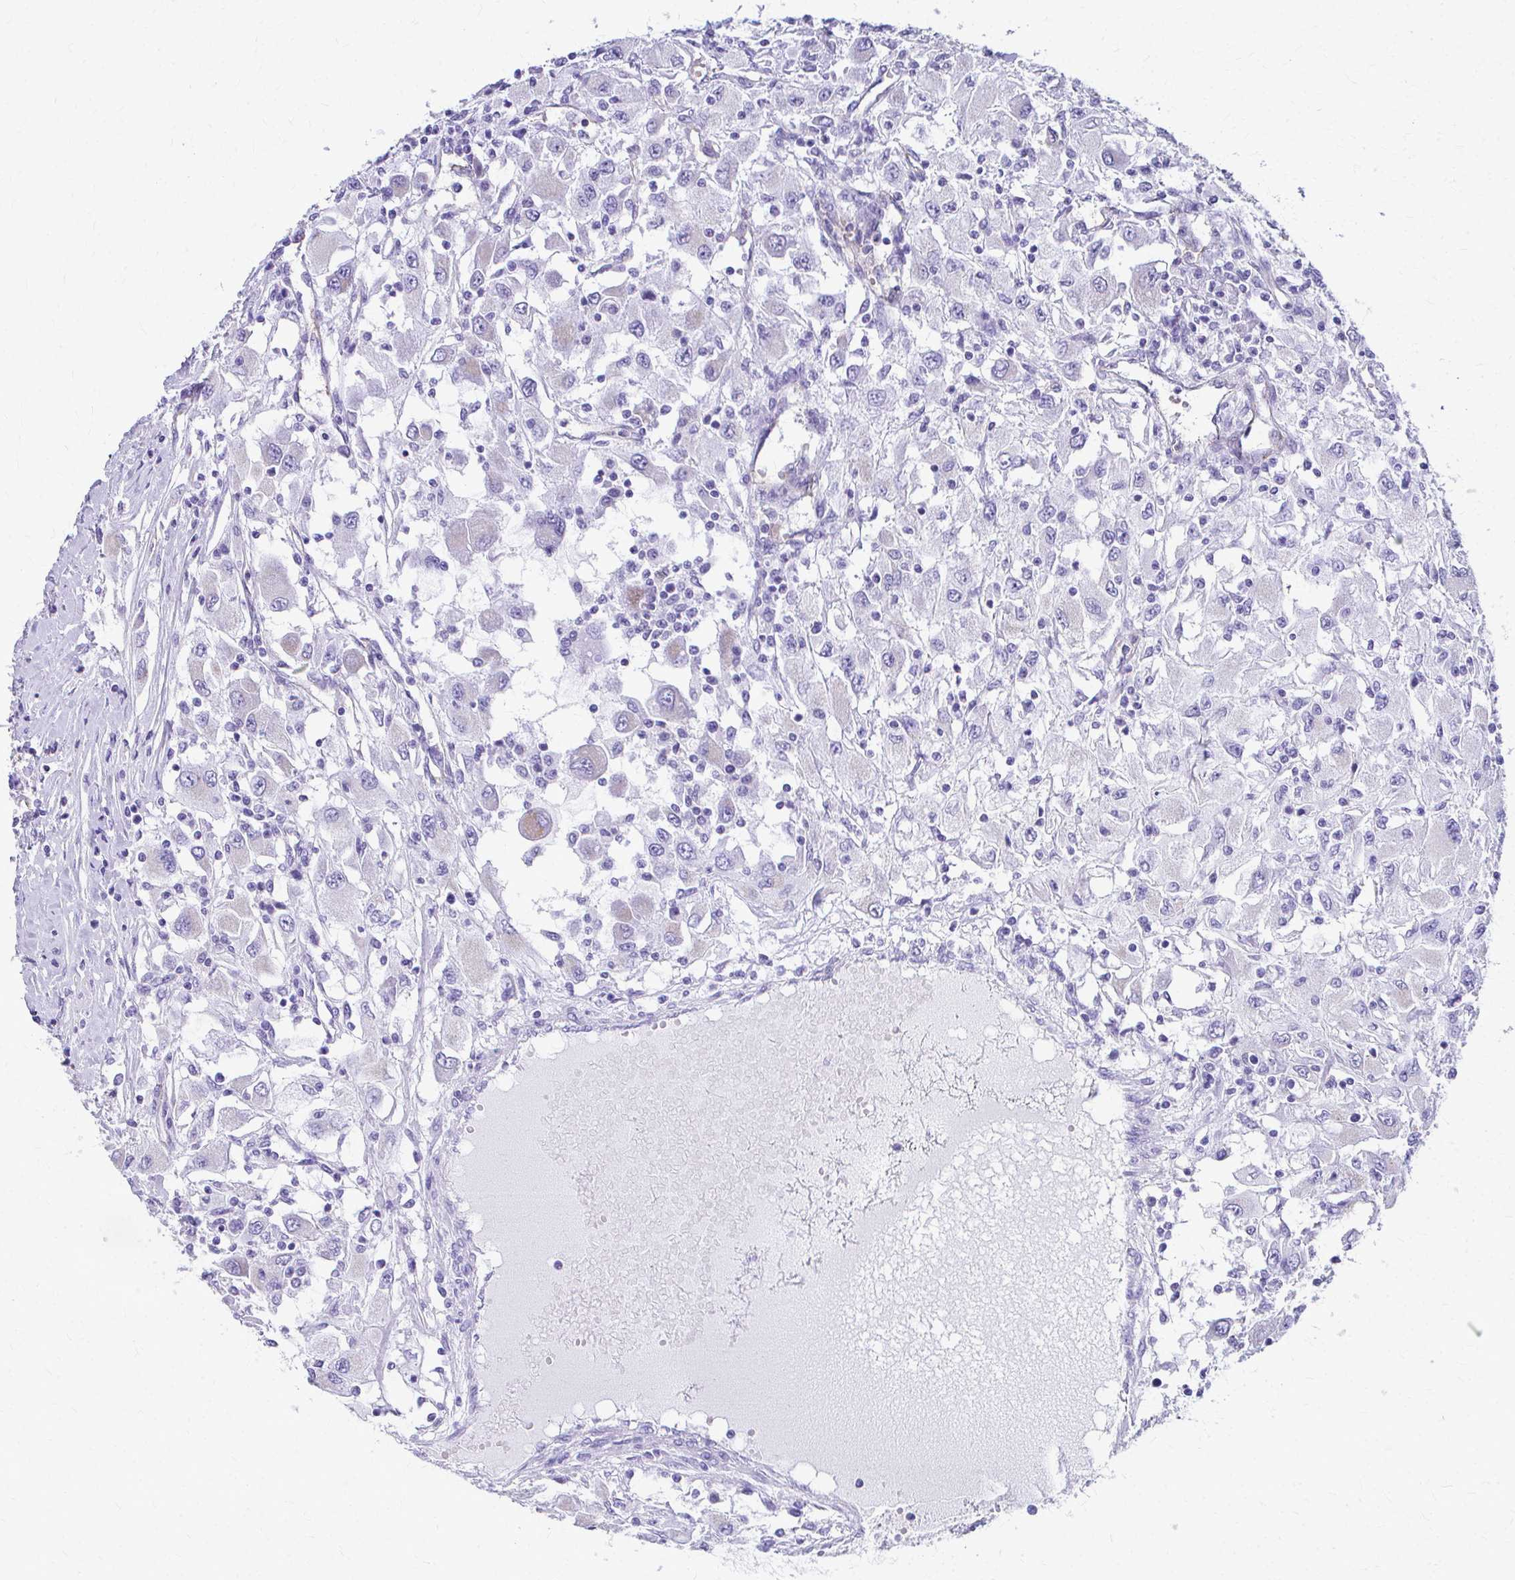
{"staining": {"intensity": "negative", "quantity": "none", "location": "none"}, "tissue": "renal cancer", "cell_type": "Tumor cells", "image_type": "cancer", "snomed": [{"axis": "morphology", "description": "Adenocarcinoma, NOS"}, {"axis": "topography", "description": "Kidney"}], "caption": "Immunohistochemical staining of adenocarcinoma (renal) displays no significant positivity in tumor cells.", "gene": "TPSG1", "patient": {"sex": "female", "age": 67}}